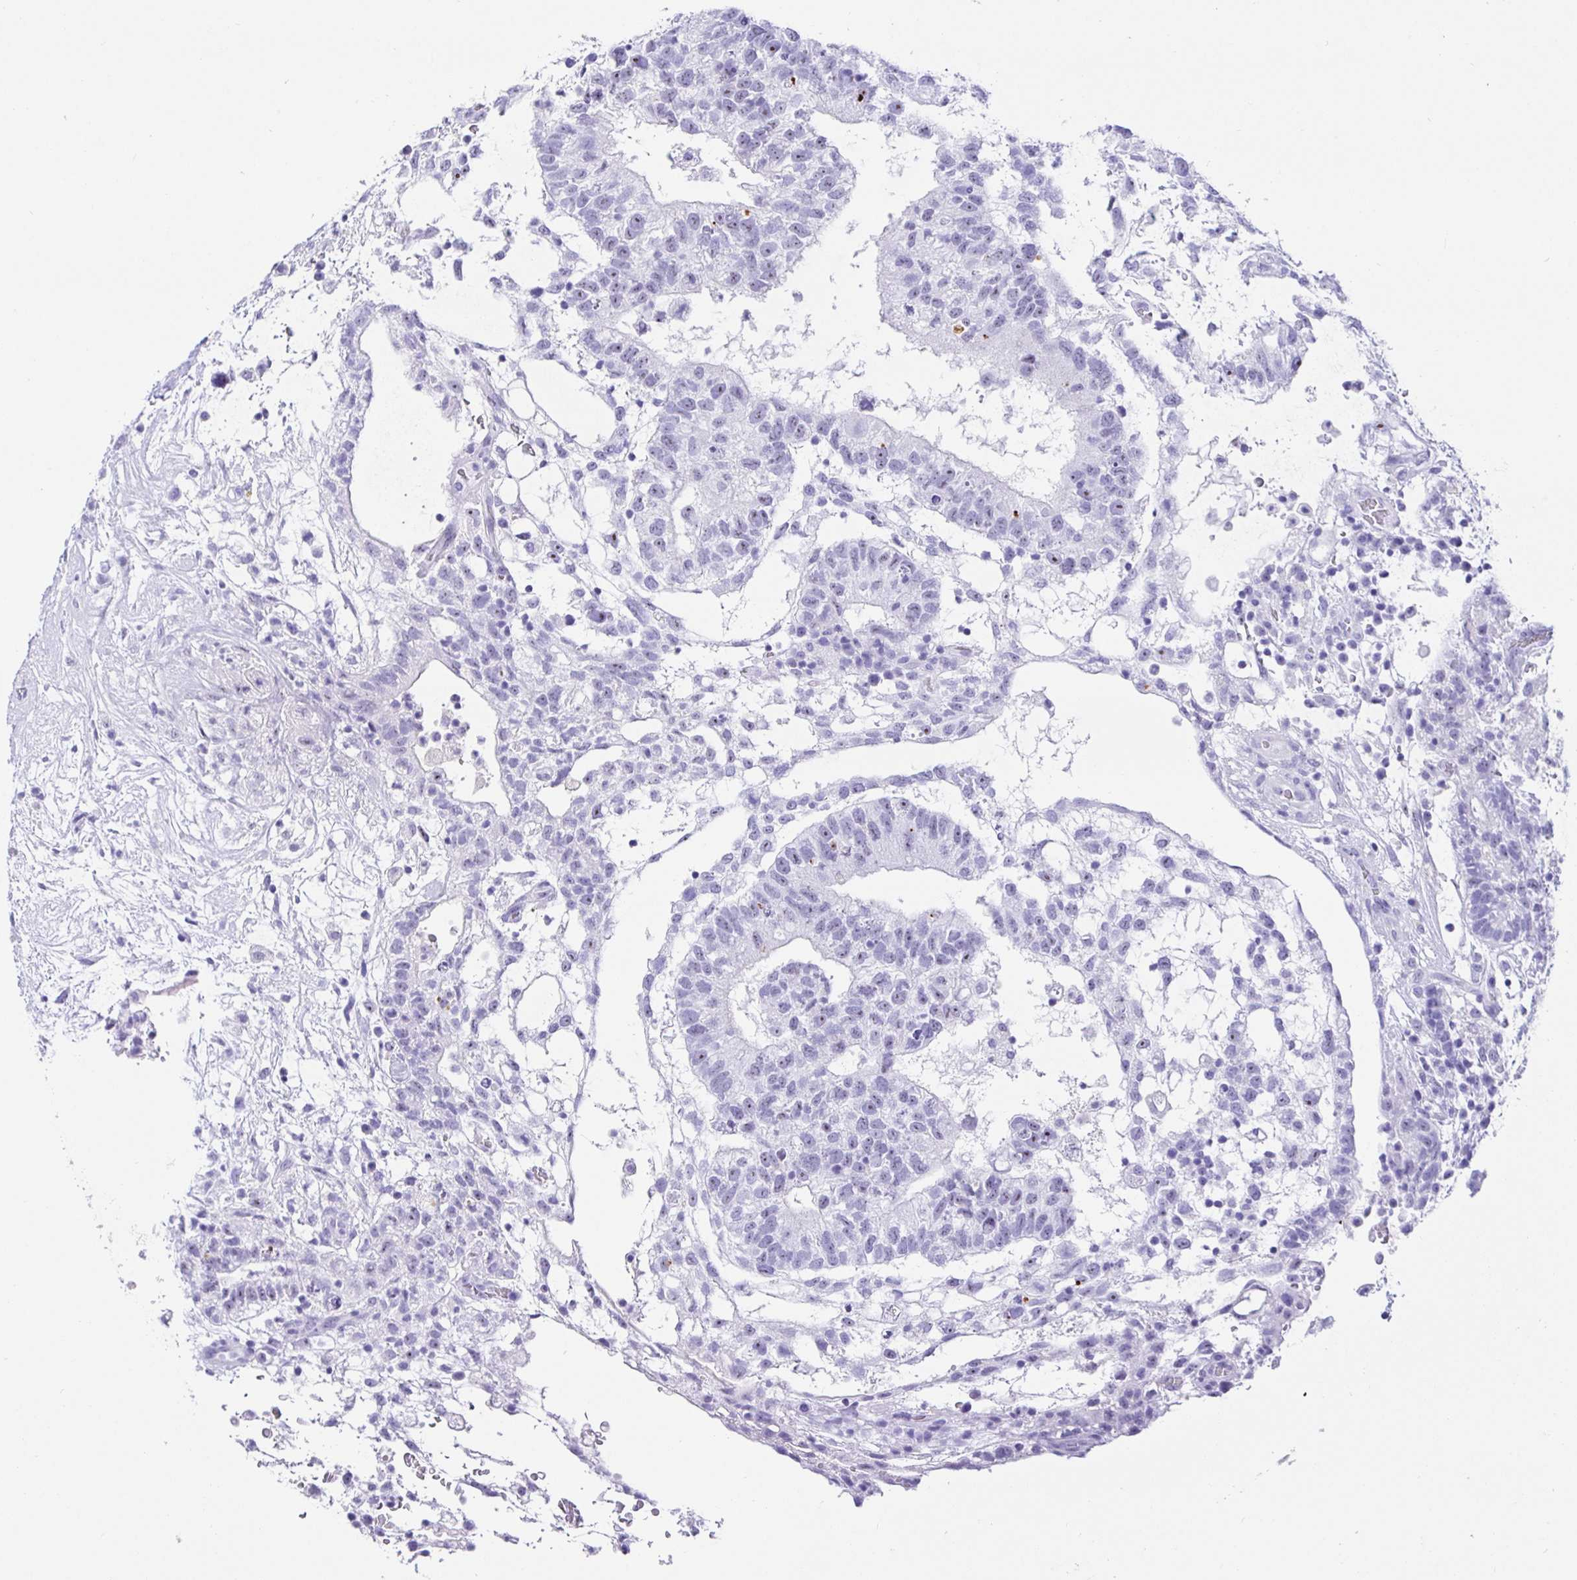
{"staining": {"intensity": "negative", "quantity": "none", "location": "none"}, "tissue": "testis cancer", "cell_type": "Tumor cells", "image_type": "cancer", "snomed": [{"axis": "morphology", "description": "Normal tissue, NOS"}, {"axis": "morphology", "description": "Carcinoma, Embryonal, NOS"}, {"axis": "topography", "description": "Testis"}], "caption": "DAB (3,3'-diaminobenzidine) immunohistochemical staining of testis cancer exhibits no significant staining in tumor cells.", "gene": "PRAMEF19", "patient": {"sex": "male", "age": 32}}